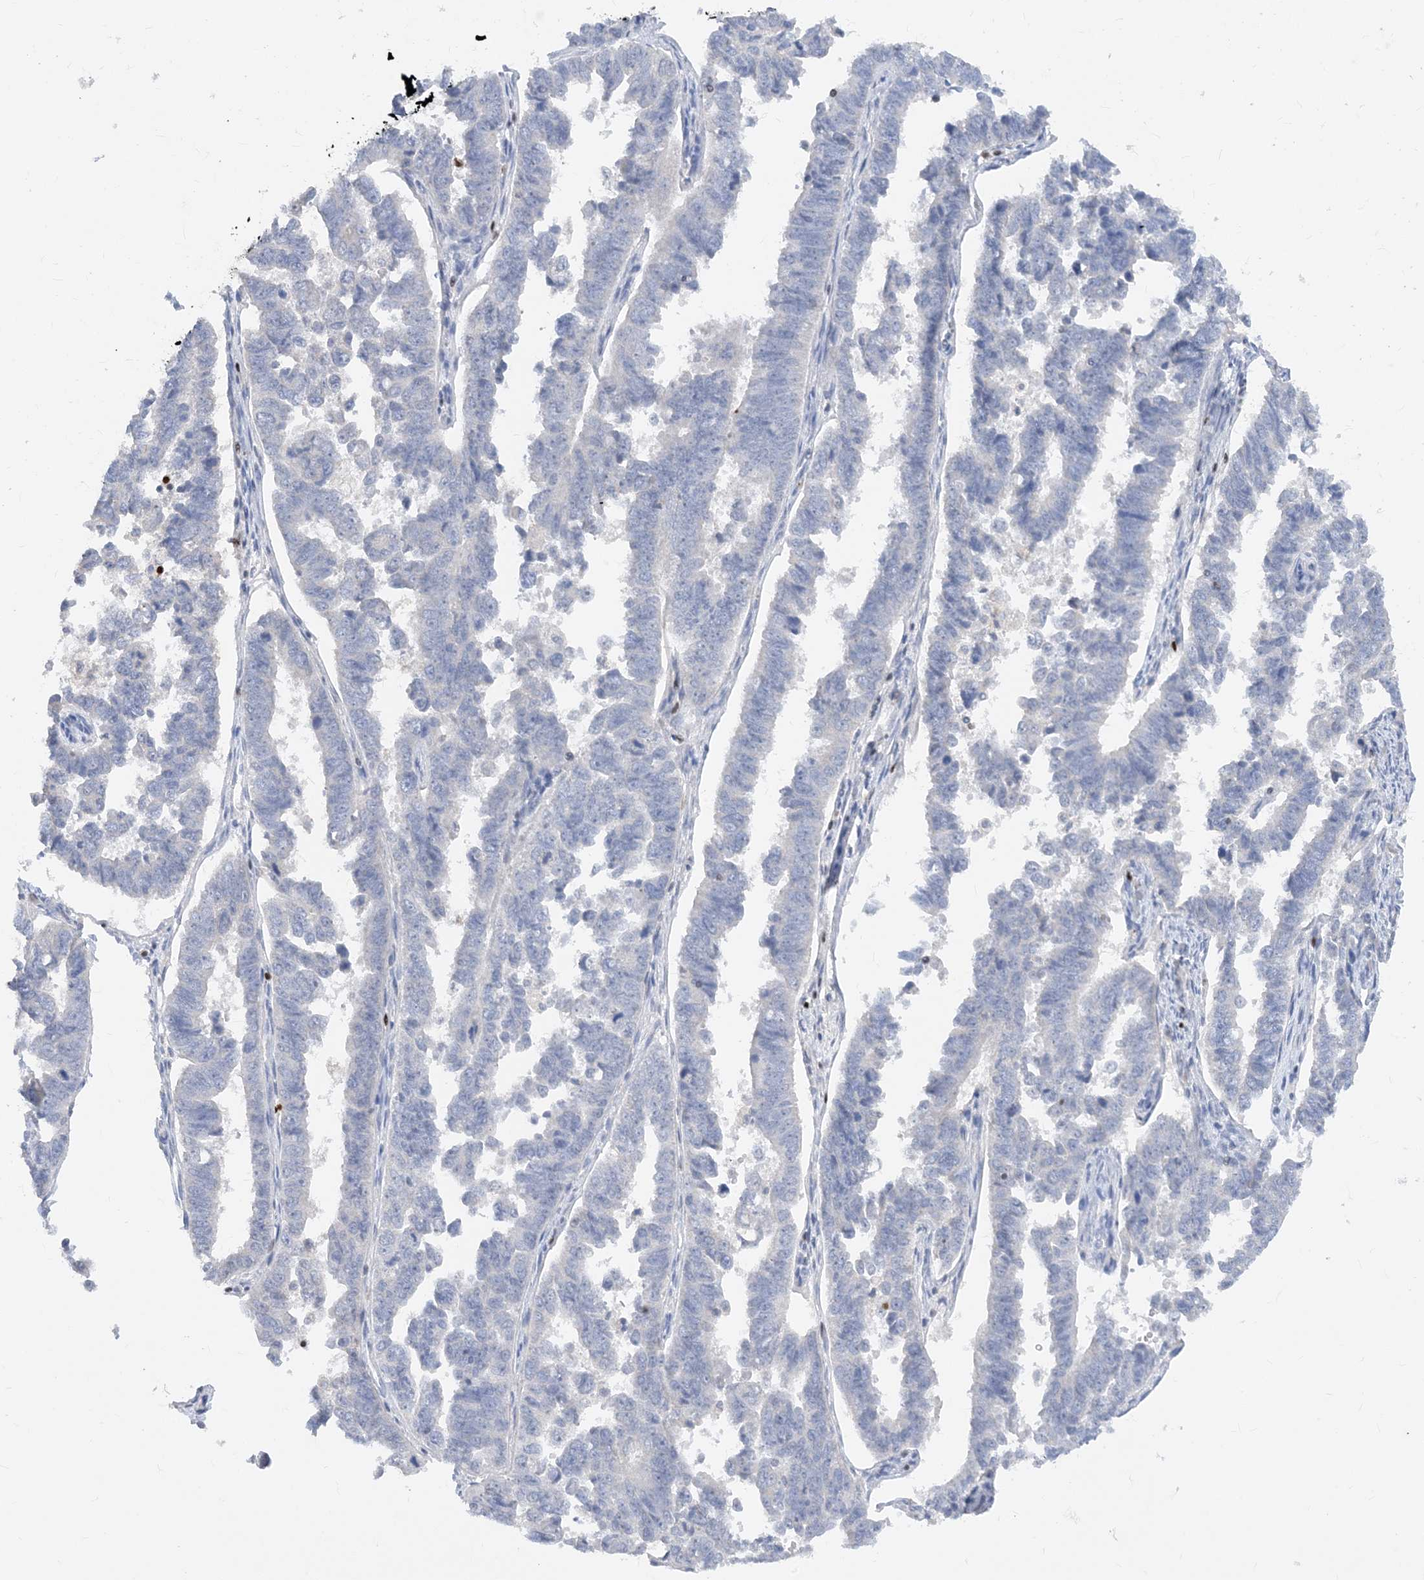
{"staining": {"intensity": "negative", "quantity": "none", "location": "none"}, "tissue": "endometrial cancer", "cell_type": "Tumor cells", "image_type": "cancer", "snomed": [{"axis": "morphology", "description": "Adenocarcinoma, NOS"}, {"axis": "topography", "description": "Endometrium"}], "caption": "Immunohistochemistry of endometrial cancer (adenocarcinoma) demonstrates no staining in tumor cells.", "gene": "TBX21", "patient": {"sex": "female", "age": 75}}